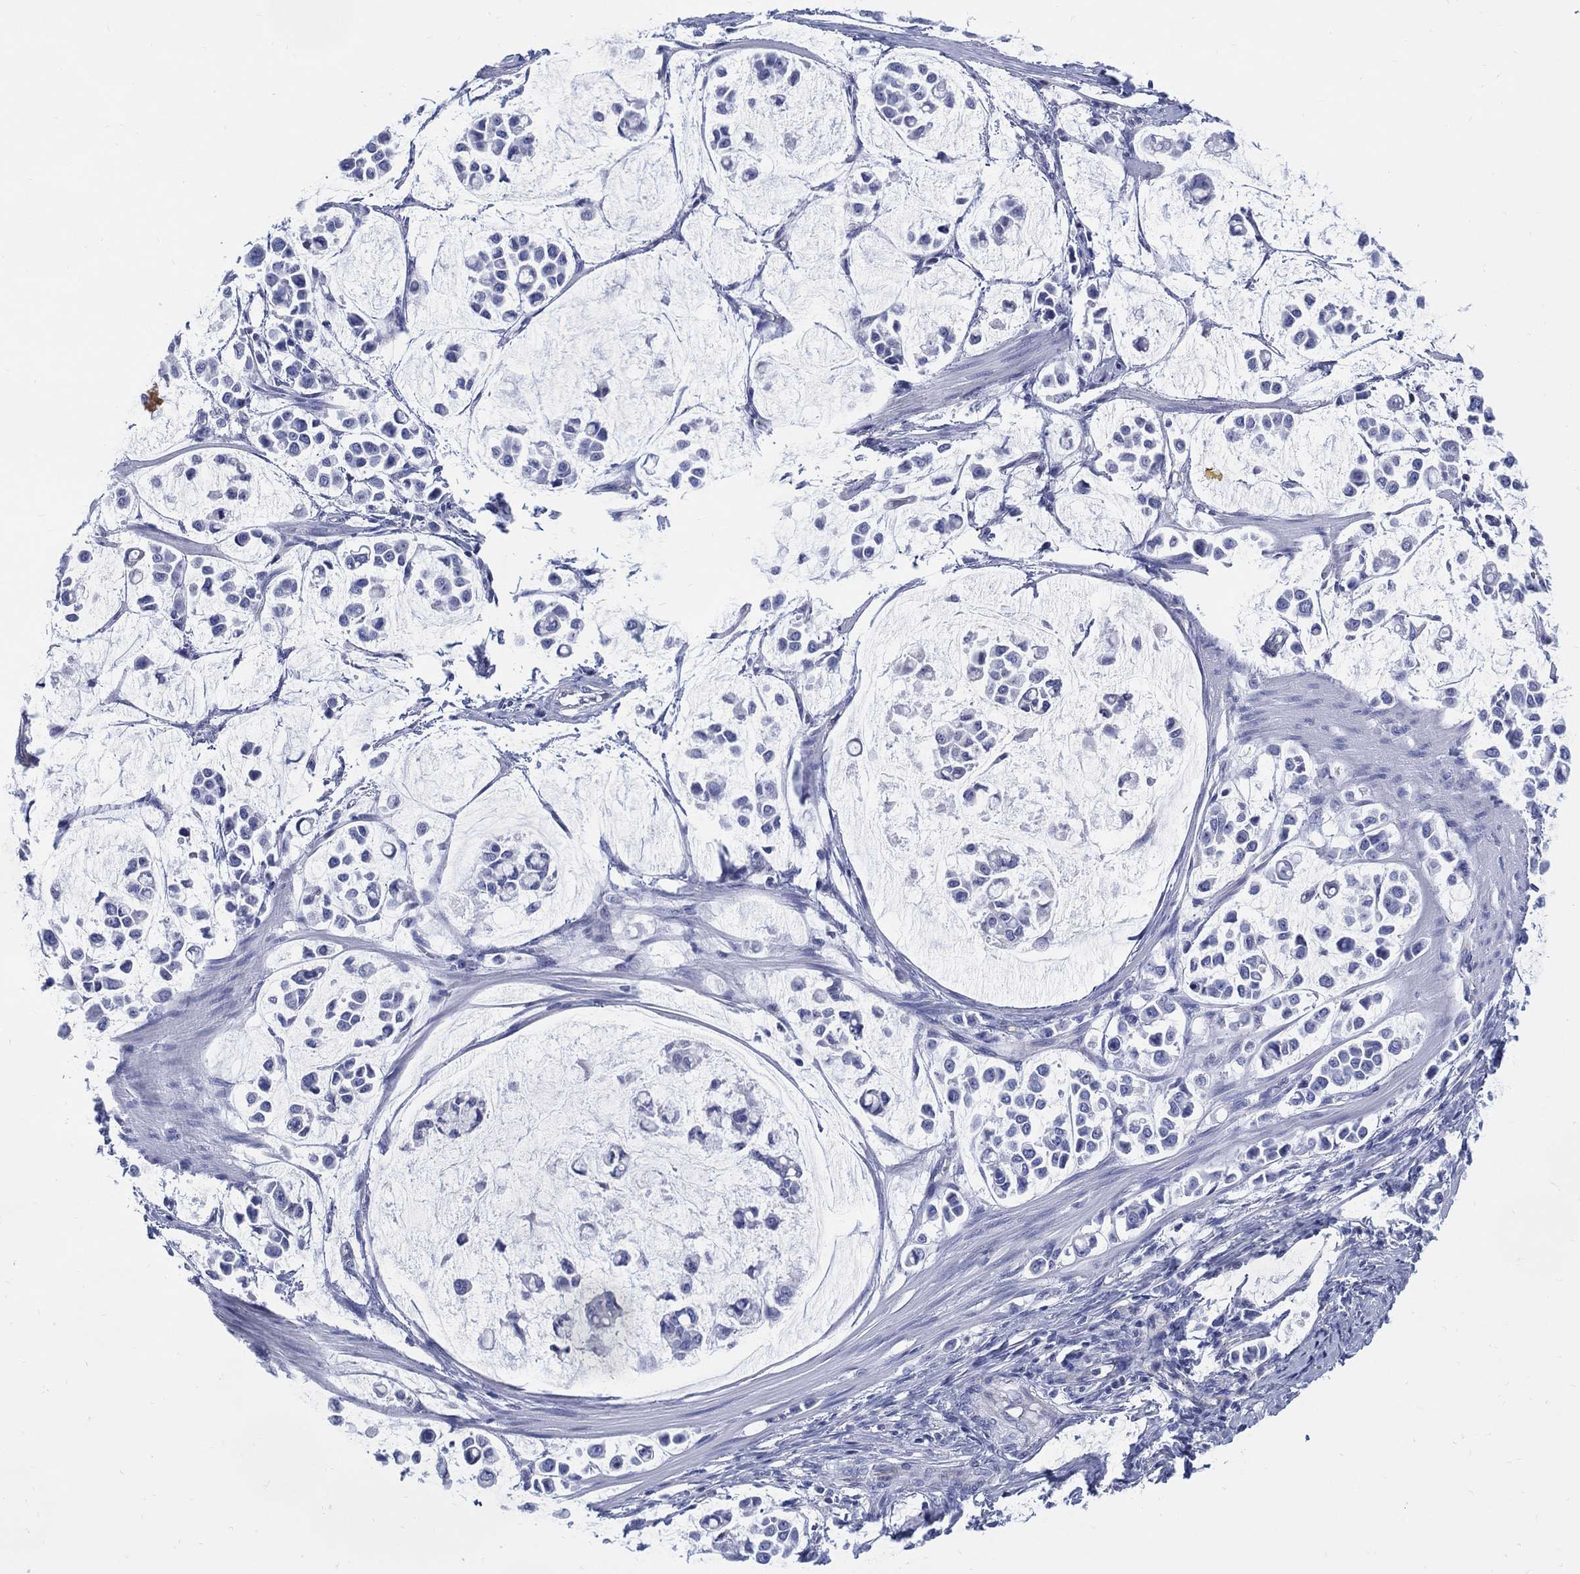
{"staining": {"intensity": "negative", "quantity": "none", "location": "none"}, "tissue": "stomach cancer", "cell_type": "Tumor cells", "image_type": "cancer", "snomed": [{"axis": "morphology", "description": "Adenocarcinoma, NOS"}, {"axis": "topography", "description": "Stomach"}], "caption": "DAB (3,3'-diaminobenzidine) immunohistochemical staining of human adenocarcinoma (stomach) demonstrates no significant positivity in tumor cells. (DAB (3,3'-diaminobenzidine) IHC visualized using brightfield microscopy, high magnification).", "gene": "DDI1", "patient": {"sex": "male", "age": 82}}